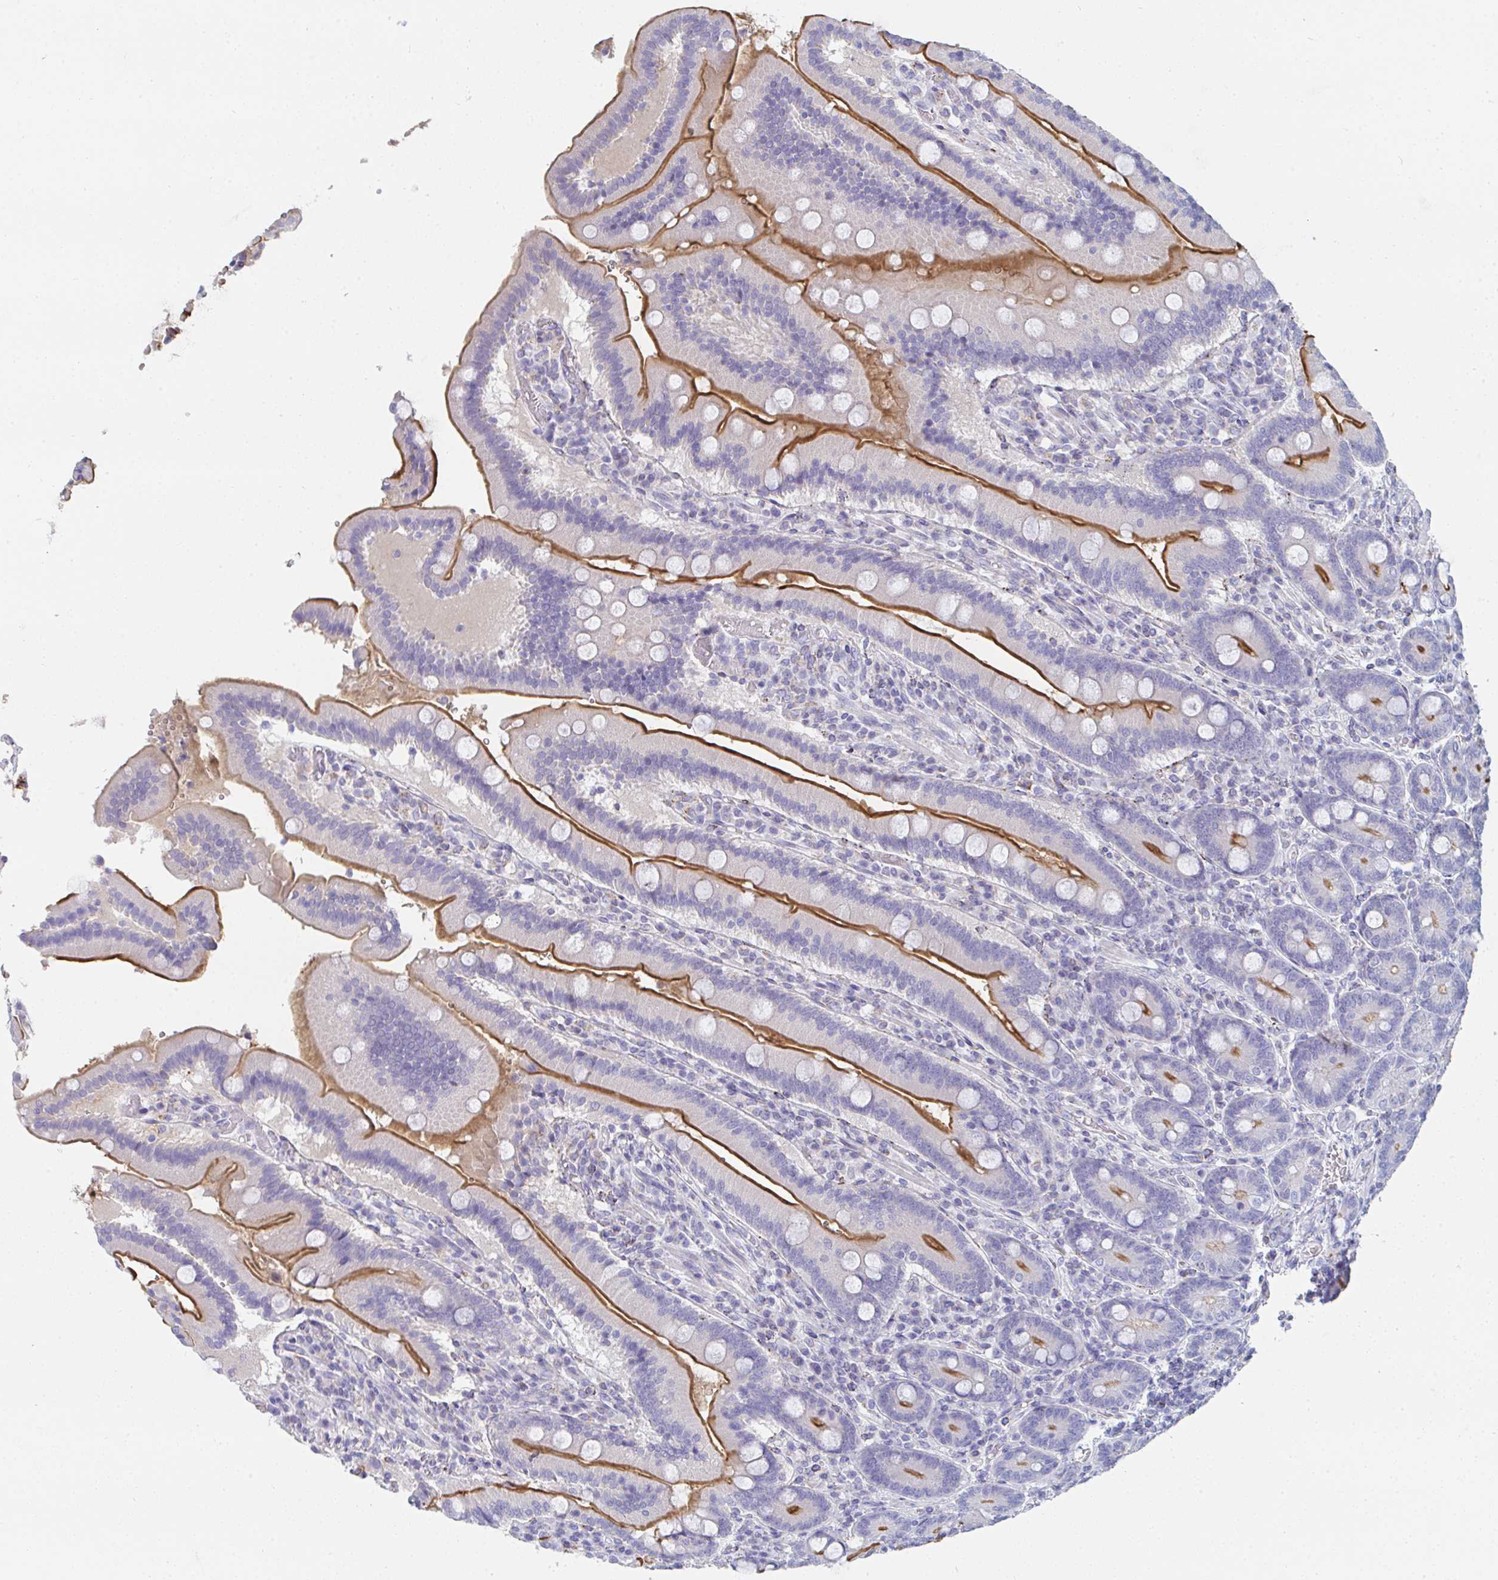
{"staining": {"intensity": "strong", "quantity": "25%-75%", "location": "cytoplasmic/membranous"}, "tissue": "duodenum", "cell_type": "Glandular cells", "image_type": "normal", "snomed": [{"axis": "morphology", "description": "Normal tissue, NOS"}, {"axis": "topography", "description": "Duodenum"}], "caption": "An IHC photomicrograph of normal tissue is shown. Protein staining in brown highlights strong cytoplasmic/membranous positivity in duodenum within glandular cells.", "gene": "MGAM2", "patient": {"sex": "female", "age": 62}}